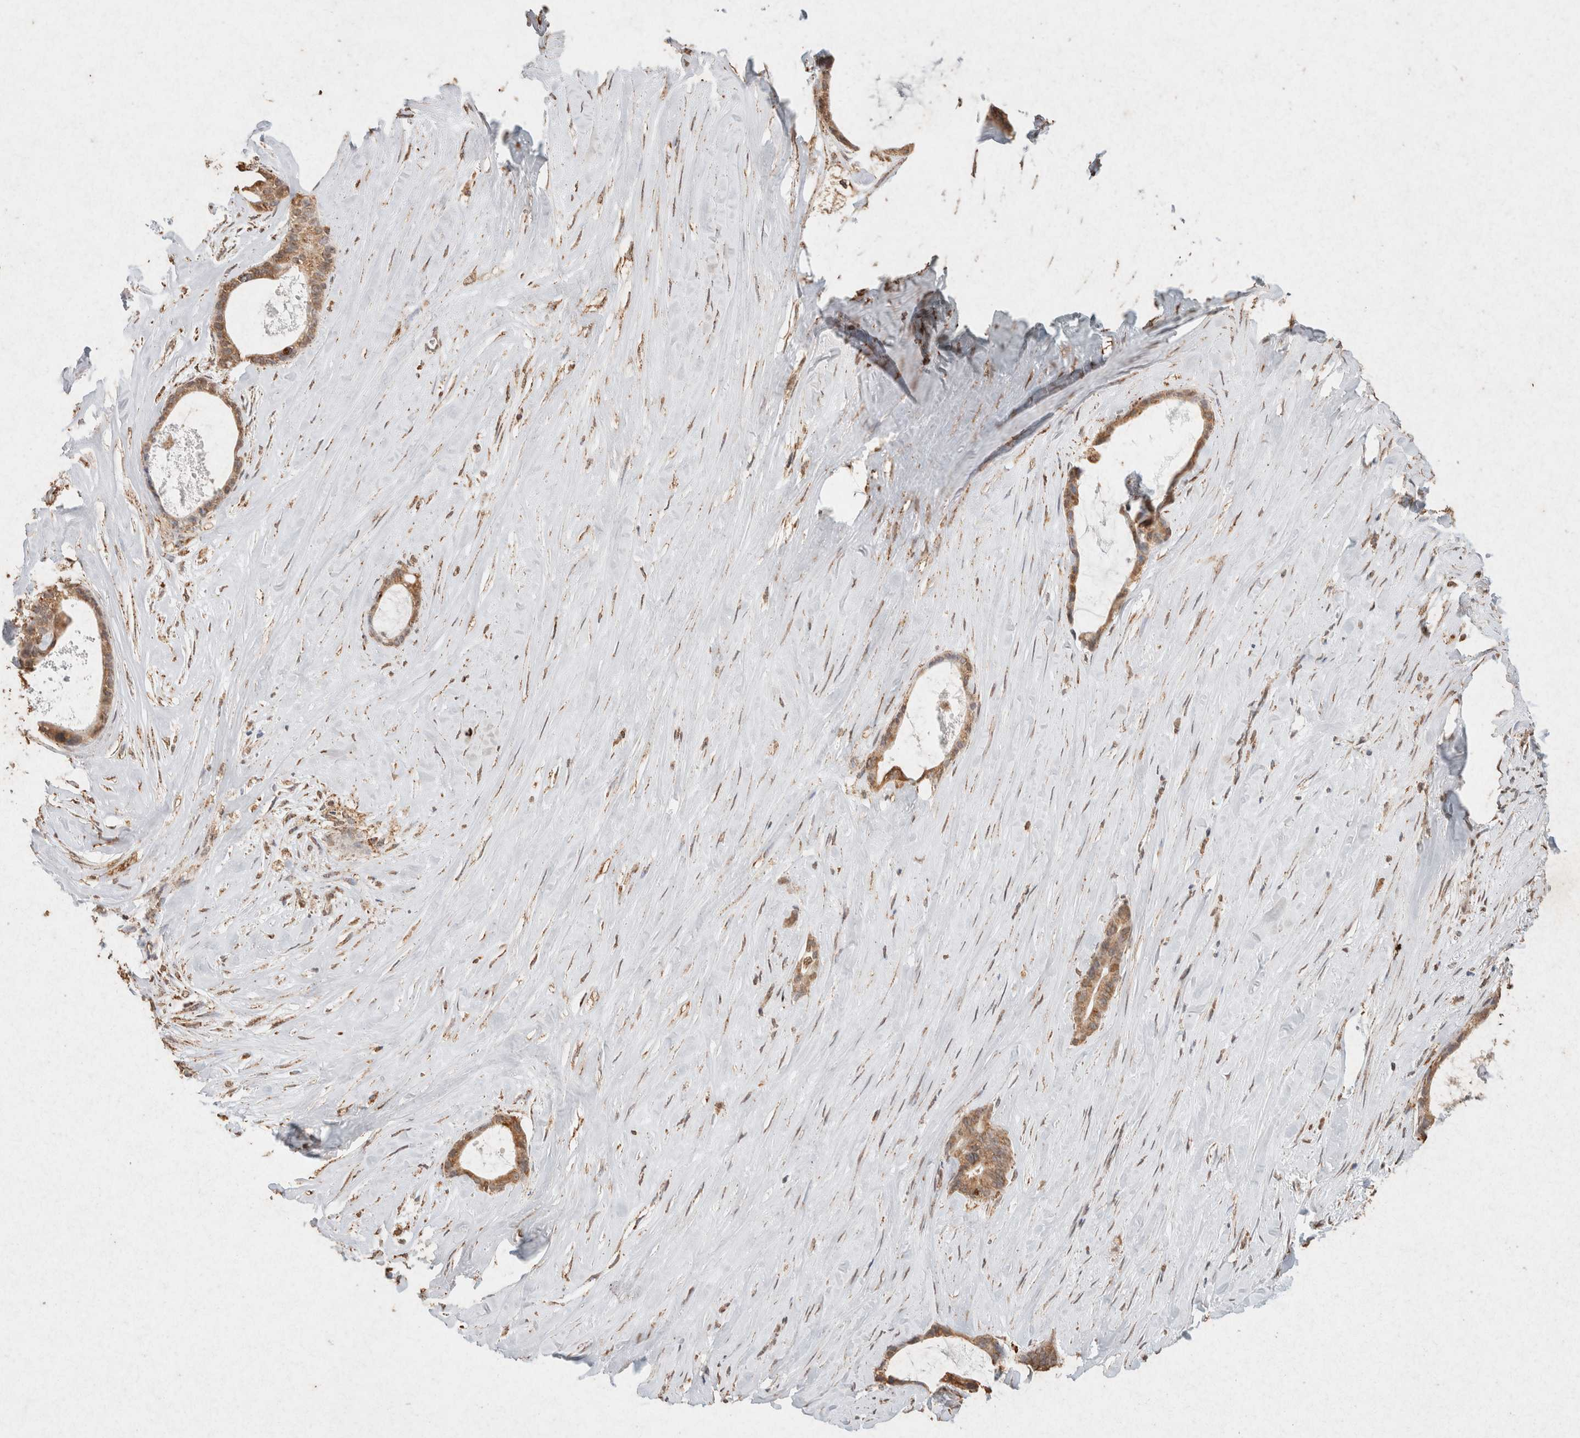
{"staining": {"intensity": "moderate", "quantity": ">75%", "location": "cytoplasmic/membranous"}, "tissue": "liver cancer", "cell_type": "Tumor cells", "image_type": "cancer", "snomed": [{"axis": "morphology", "description": "Cholangiocarcinoma"}, {"axis": "topography", "description": "Liver"}], "caption": "Tumor cells reveal medium levels of moderate cytoplasmic/membranous positivity in approximately >75% of cells in cholangiocarcinoma (liver).", "gene": "SDC2", "patient": {"sex": "female", "age": 55}}